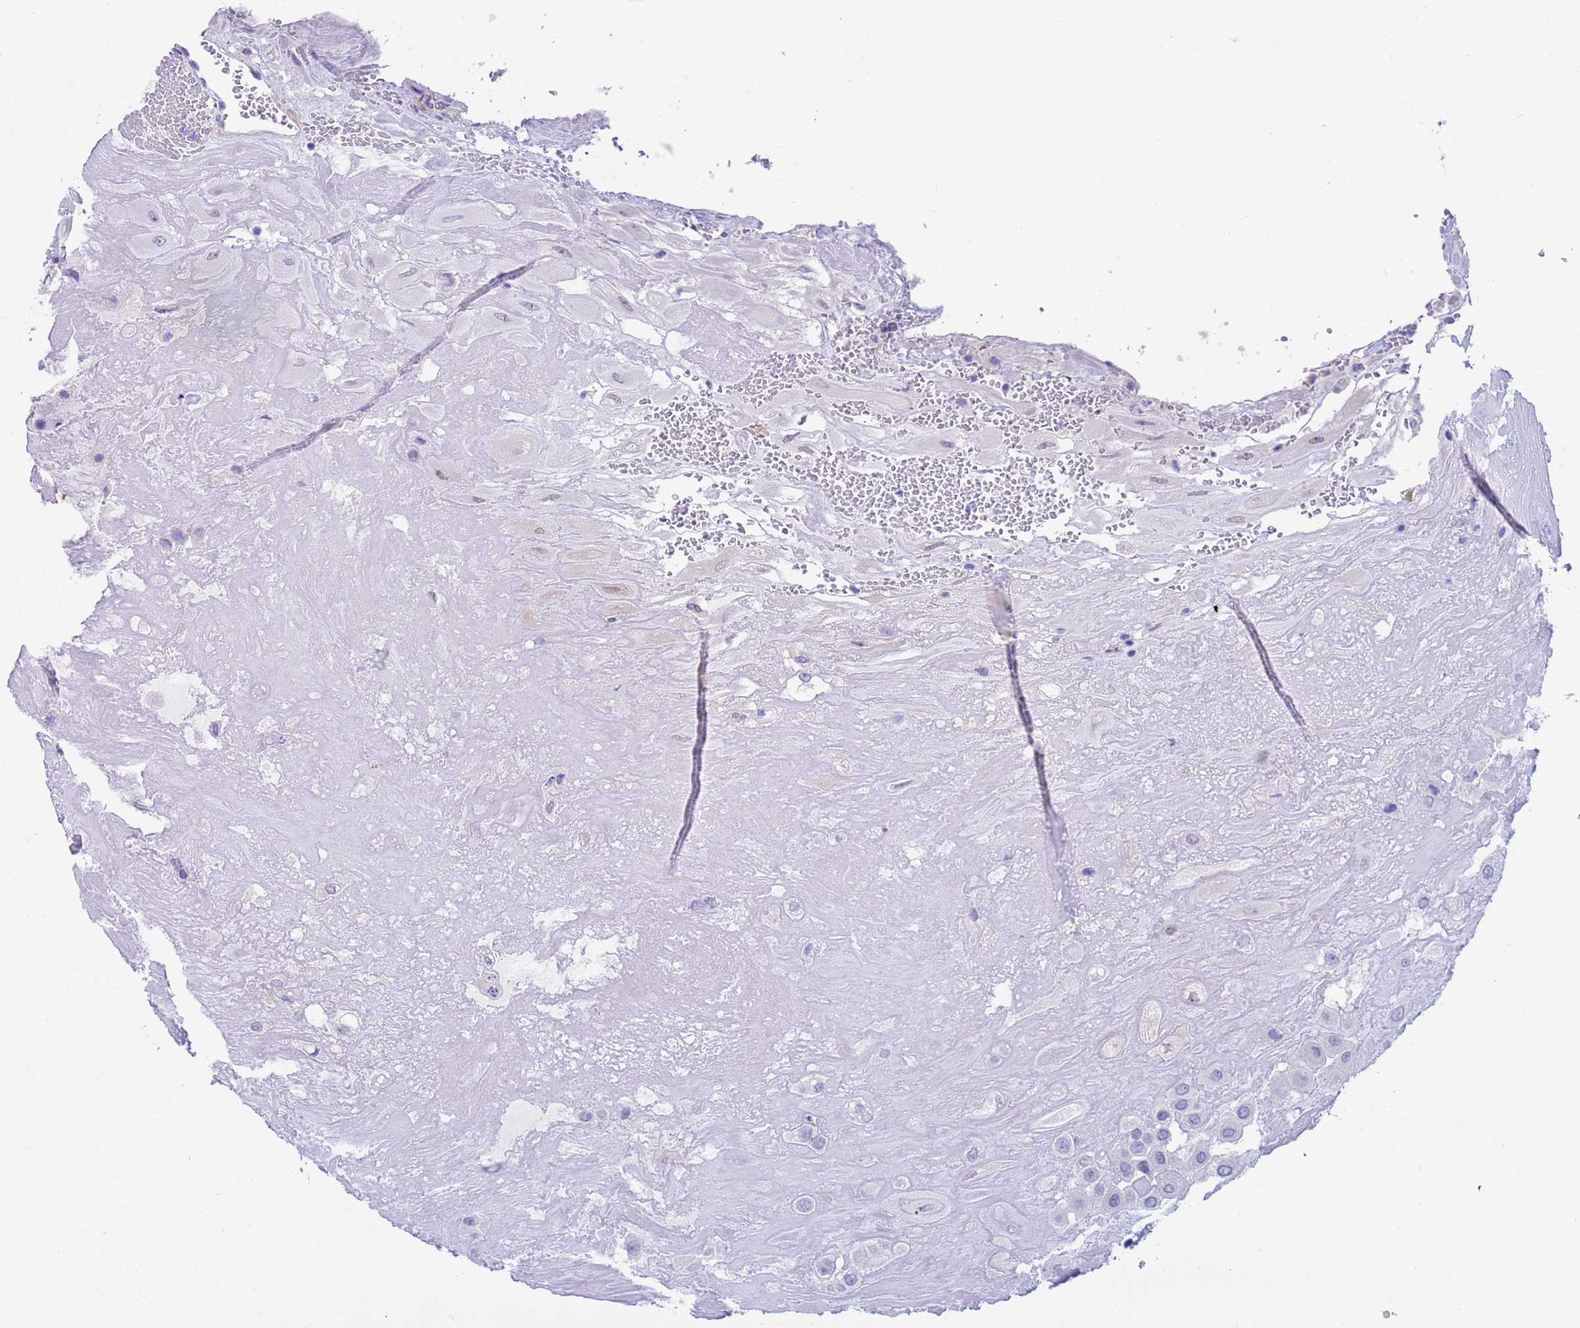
{"staining": {"intensity": "negative", "quantity": "none", "location": "none"}, "tissue": "placenta", "cell_type": "Decidual cells", "image_type": "normal", "snomed": [{"axis": "morphology", "description": "Normal tissue, NOS"}, {"axis": "topography", "description": "Placenta"}], "caption": "Immunohistochemistry image of normal human placenta stained for a protein (brown), which demonstrates no expression in decidual cells. (Brightfield microscopy of DAB immunohistochemistry (IHC) at high magnification).", "gene": "USP38", "patient": {"sex": "female", "age": 32}}